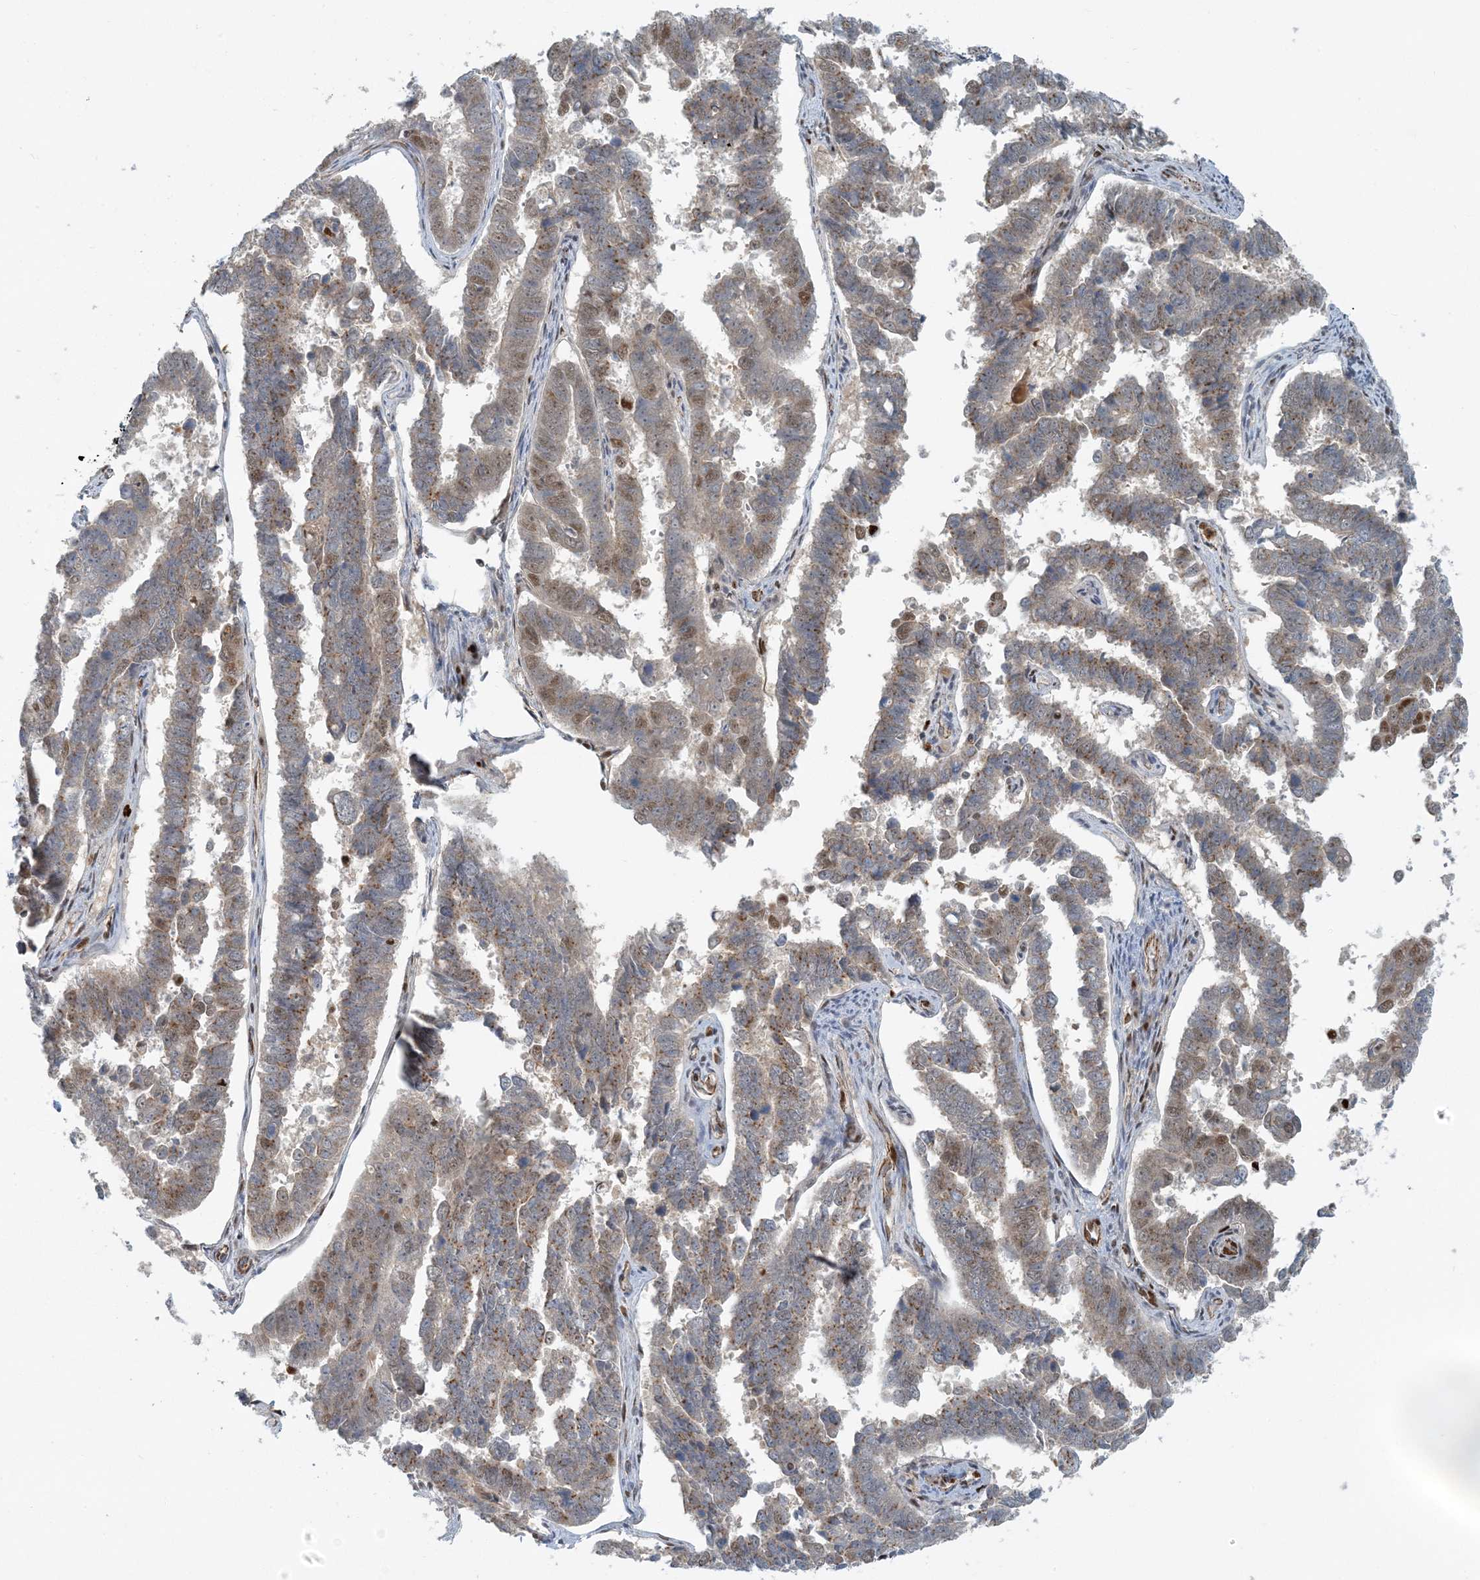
{"staining": {"intensity": "weak", "quantity": "25%-75%", "location": "nuclear"}, "tissue": "endometrial cancer", "cell_type": "Tumor cells", "image_type": "cancer", "snomed": [{"axis": "morphology", "description": "Adenocarcinoma, NOS"}, {"axis": "topography", "description": "Endometrium"}], "caption": "DAB (3,3'-diaminobenzidine) immunohistochemical staining of human endometrial cancer reveals weak nuclear protein positivity in about 25%-75% of tumor cells. (IHC, brightfield microscopy, high magnification).", "gene": "AK9", "patient": {"sex": "female", "age": 75}}